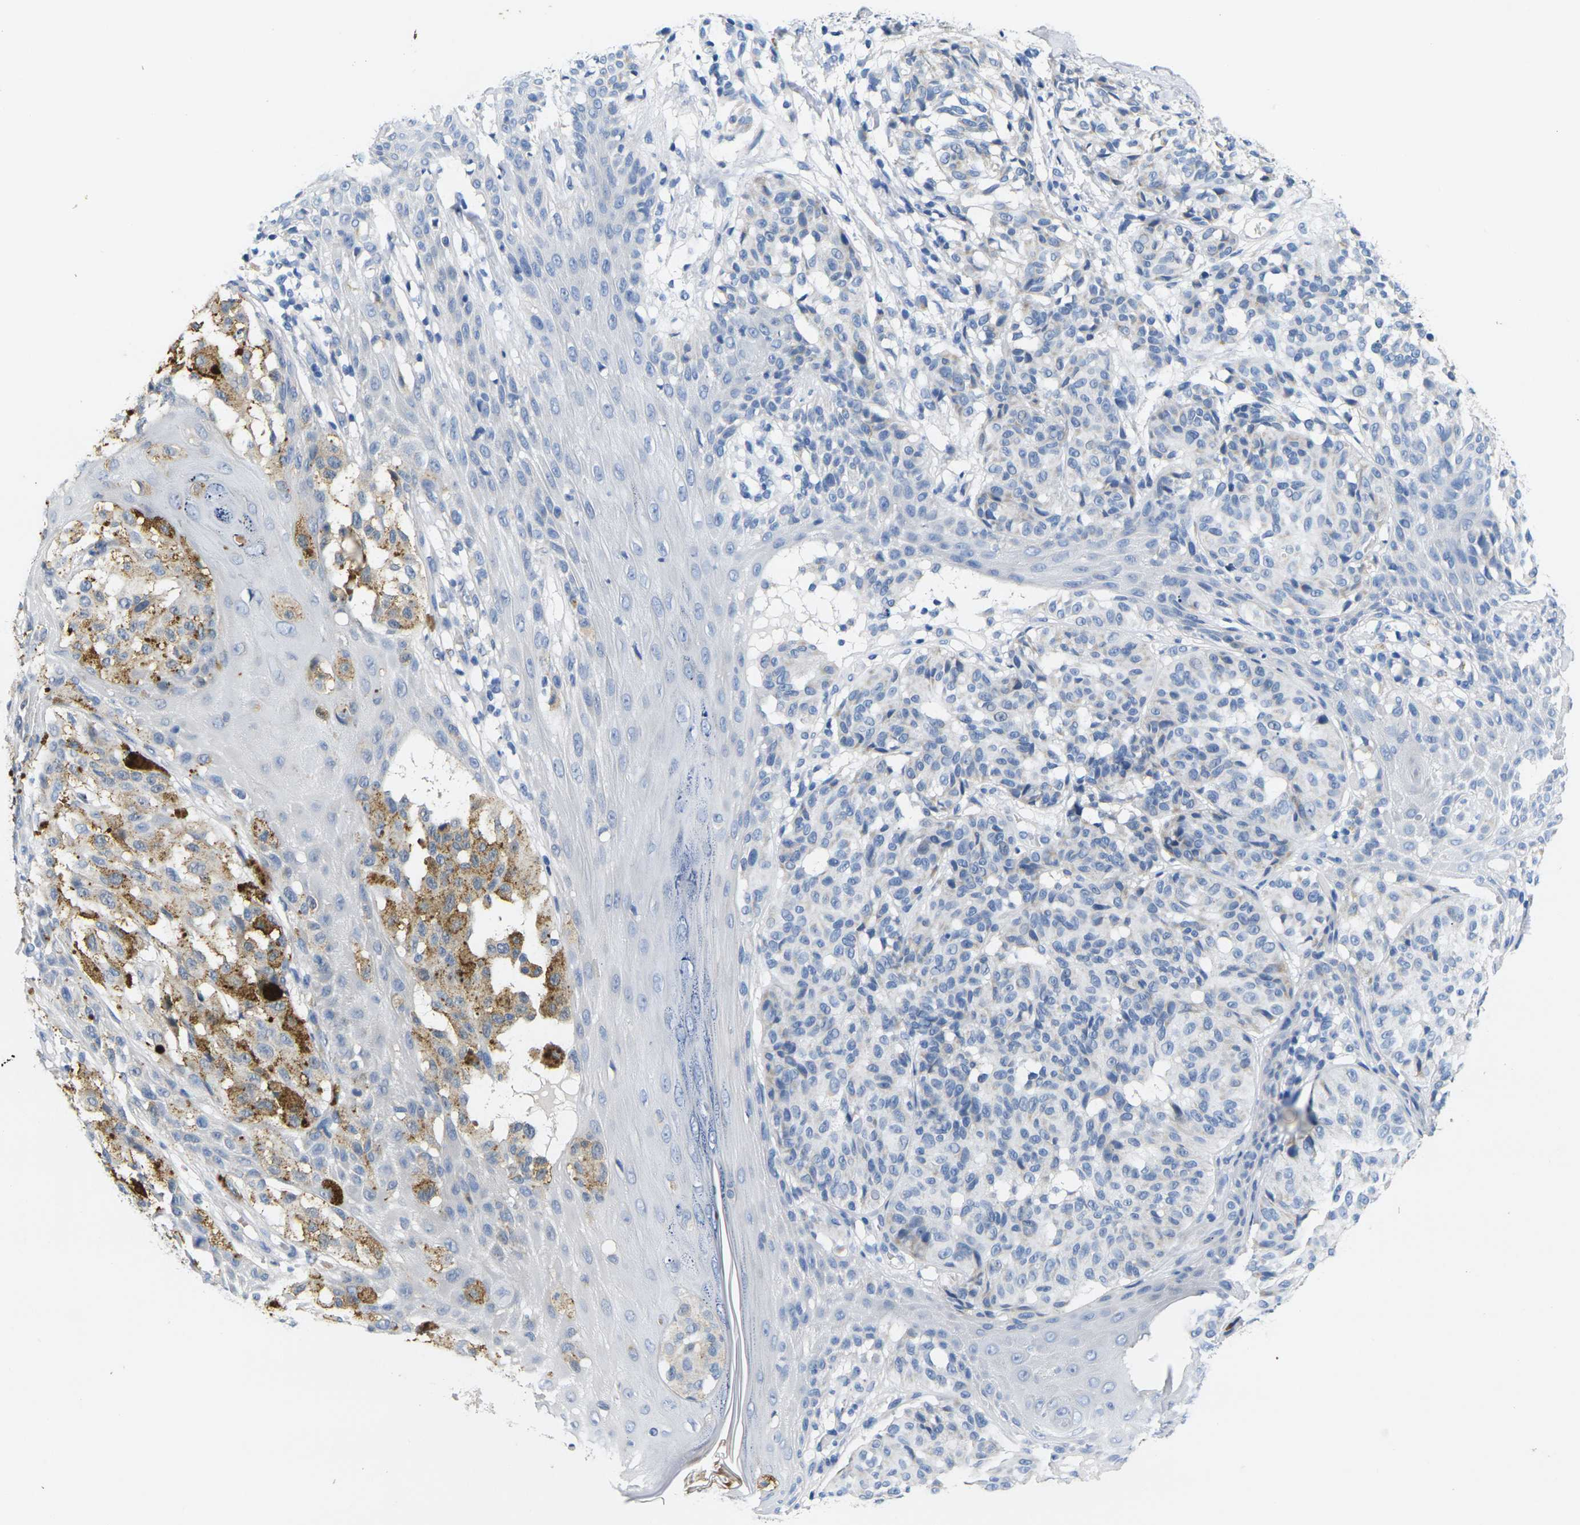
{"staining": {"intensity": "negative", "quantity": "none", "location": "none"}, "tissue": "melanoma", "cell_type": "Tumor cells", "image_type": "cancer", "snomed": [{"axis": "morphology", "description": "Malignant melanoma, NOS"}, {"axis": "topography", "description": "Skin"}], "caption": "Immunohistochemical staining of human melanoma demonstrates no significant positivity in tumor cells.", "gene": "NOCT", "patient": {"sex": "female", "age": 46}}